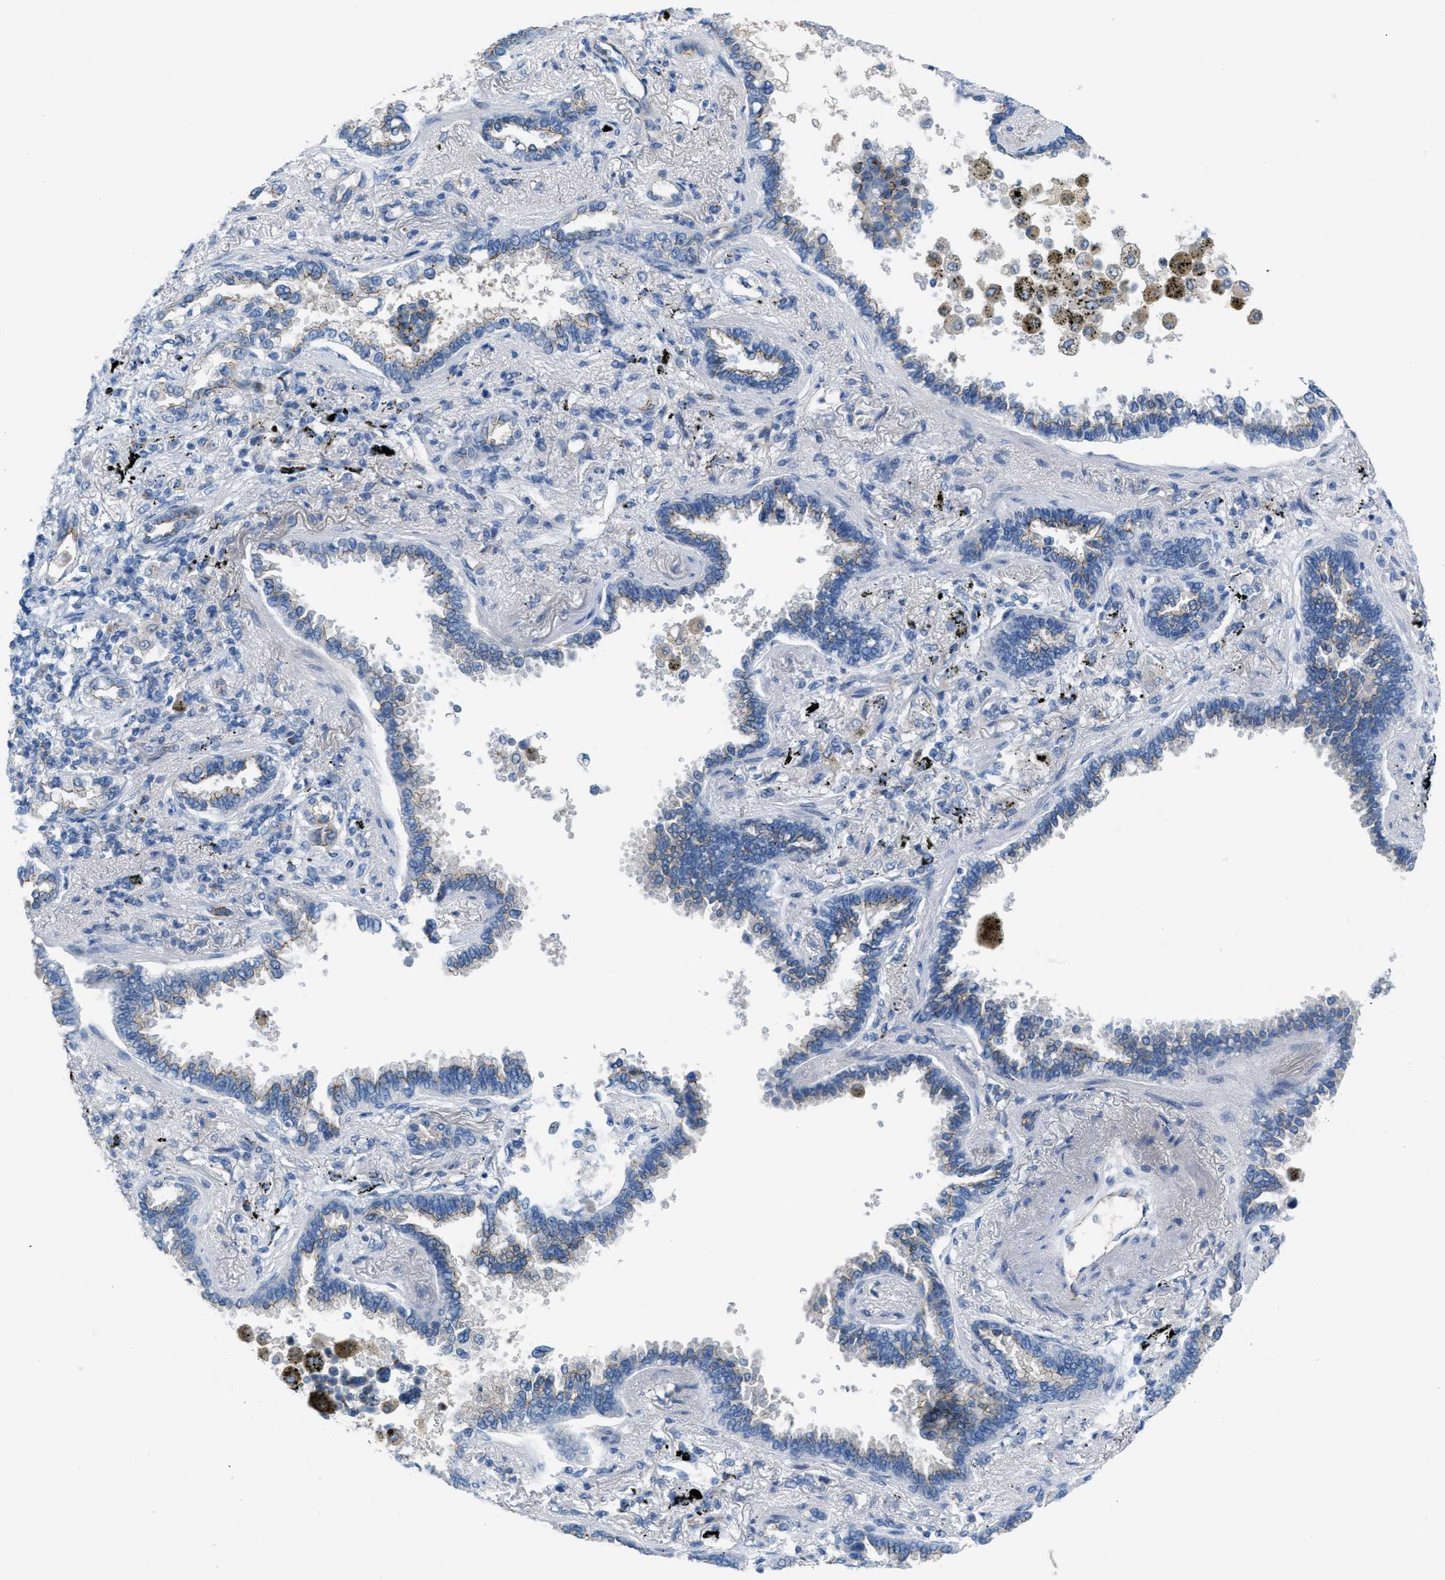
{"staining": {"intensity": "weak", "quantity": "25%-75%", "location": "cytoplasmic/membranous"}, "tissue": "lung cancer", "cell_type": "Tumor cells", "image_type": "cancer", "snomed": [{"axis": "morphology", "description": "Normal tissue, NOS"}, {"axis": "morphology", "description": "Adenocarcinoma, NOS"}, {"axis": "topography", "description": "Lung"}], "caption": "Protein analysis of adenocarcinoma (lung) tissue reveals weak cytoplasmic/membranous staining in about 25%-75% of tumor cells. (DAB IHC with brightfield microscopy, high magnification).", "gene": "CRB3", "patient": {"sex": "male", "age": 59}}